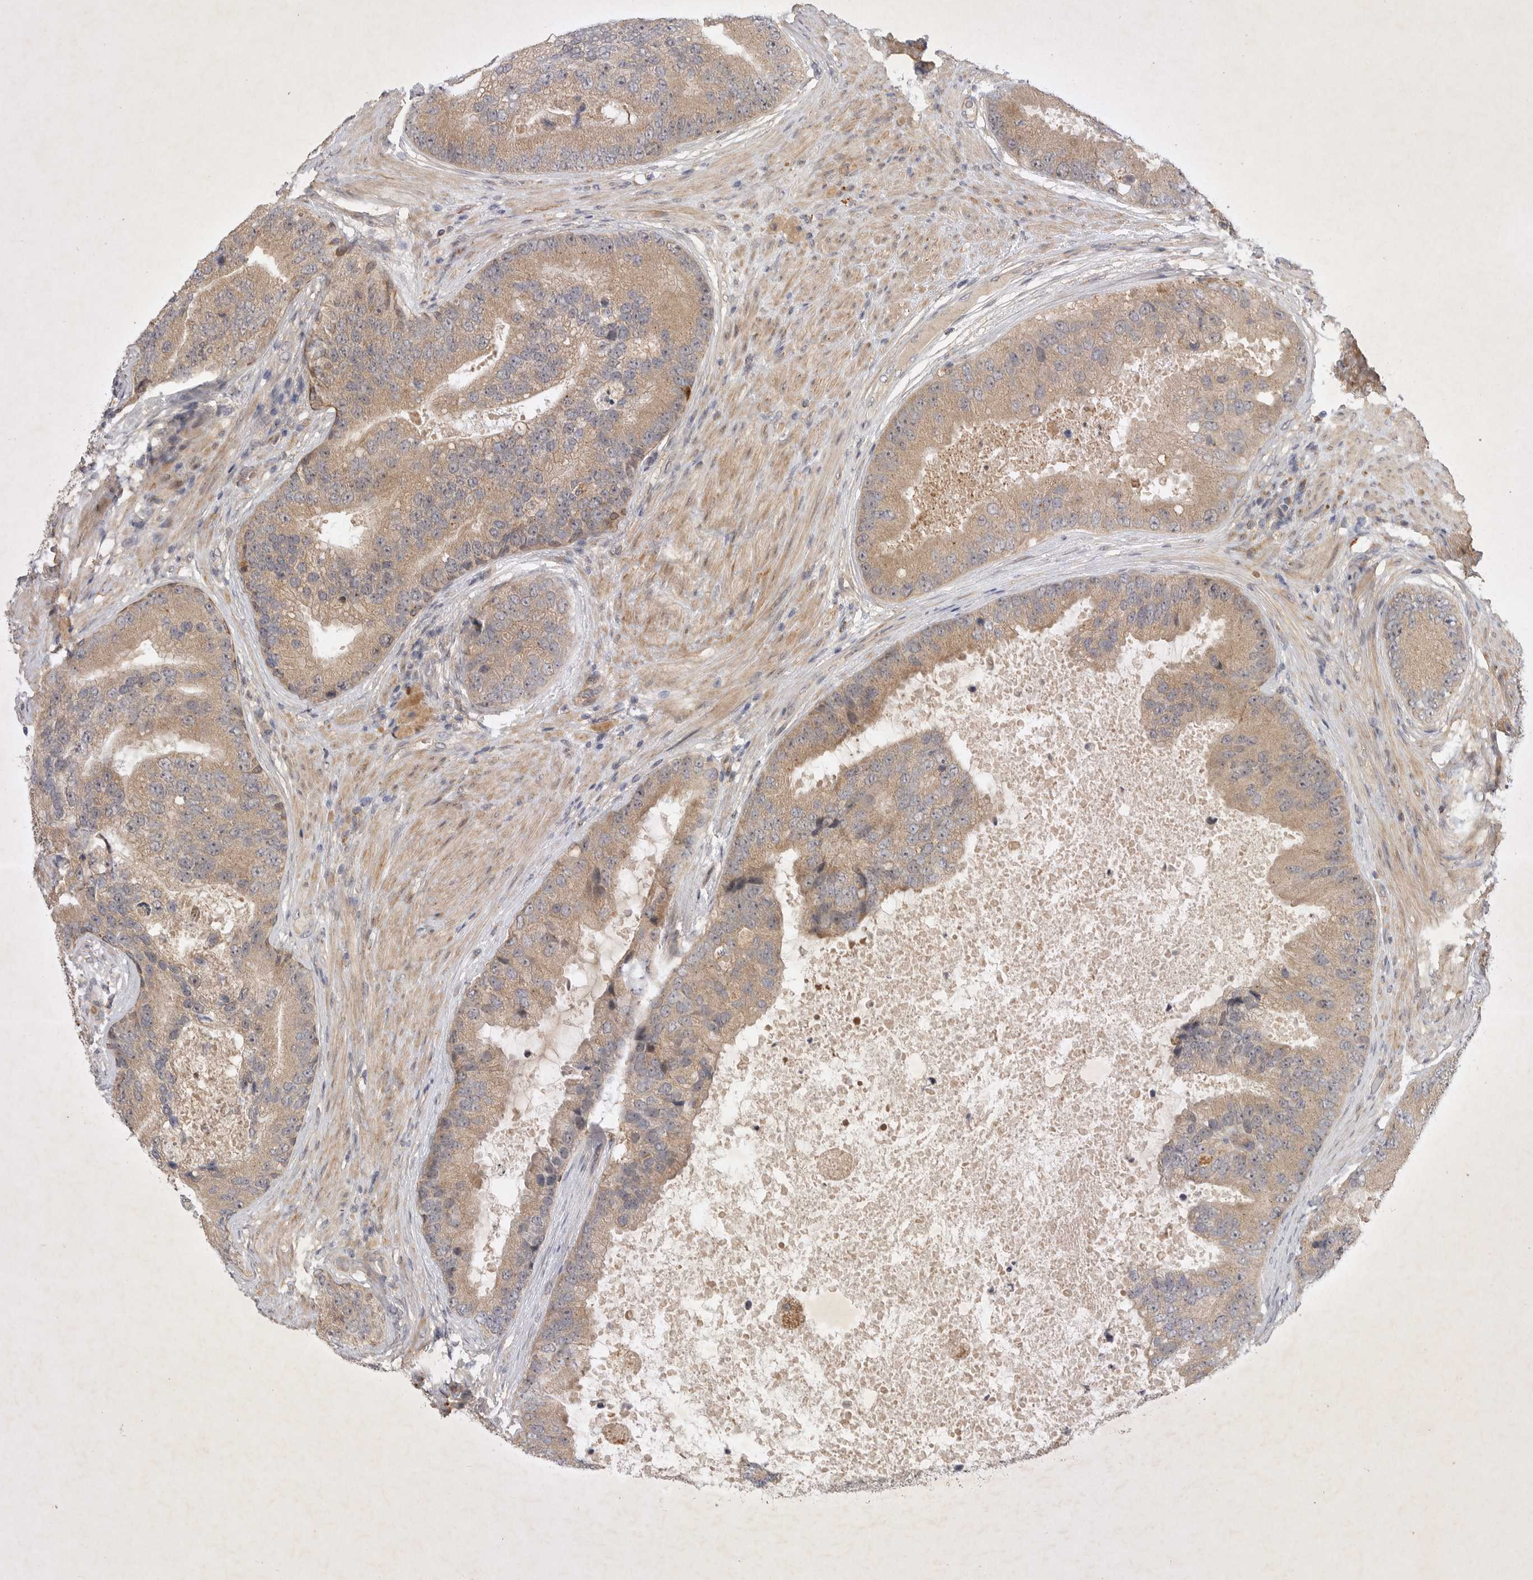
{"staining": {"intensity": "moderate", "quantity": ">75%", "location": "cytoplasmic/membranous"}, "tissue": "prostate cancer", "cell_type": "Tumor cells", "image_type": "cancer", "snomed": [{"axis": "morphology", "description": "Adenocarcinoma, High grade"}, {"axis": "topography", "description": "Prostate"}], "caption": "Brown immunohistochemical staining in human prostate cancer exhibits moderate cytoplasmic/membranous staining in about >75% of tumor cells. (brown staining indicates protein expression, while blue staining denotes nuclei).", "gene": "PTPDC1", "patient": {"sex": "male", "age": 70}}